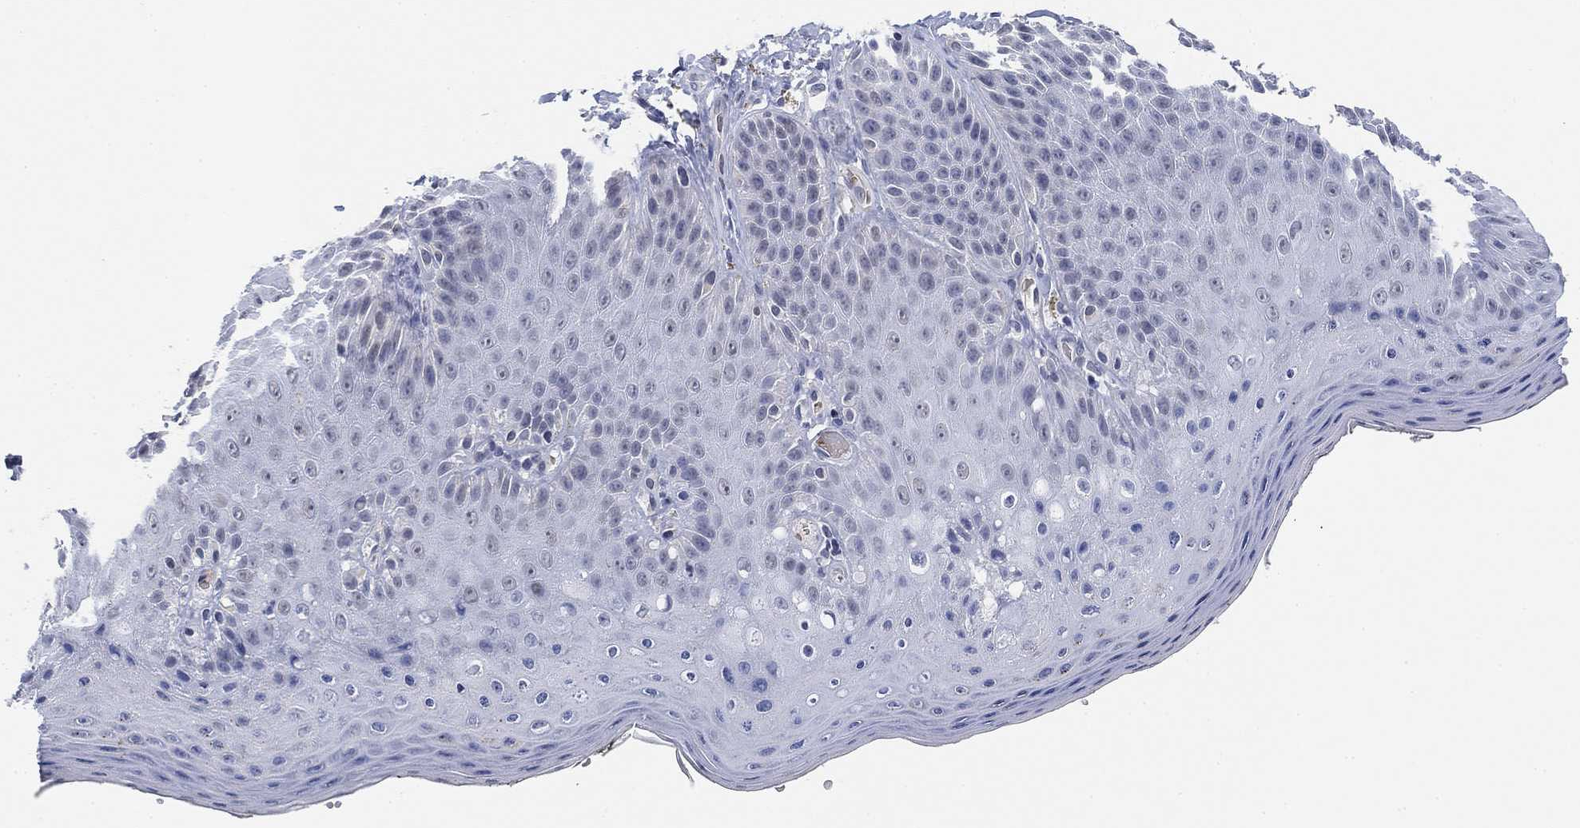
{"staining": {"intensity": "negative", "quantity": "none", "location": "none"}, "tissue": "skin", "cell_type": "Epidermal cells", "image_type": "normal", "snomed": [{"axis": "morphology", "description": "Normal tissue, NOS"}, {"axis": "topography", "description": "Anal"}], "caption": "Immunohistochemistry histopathology image of normal human skin stained for a protein (brown), which exhibits no positivity in epidermal cells.", "gene": "PAX6", "patient": {"sex": "male", "age": 53}}